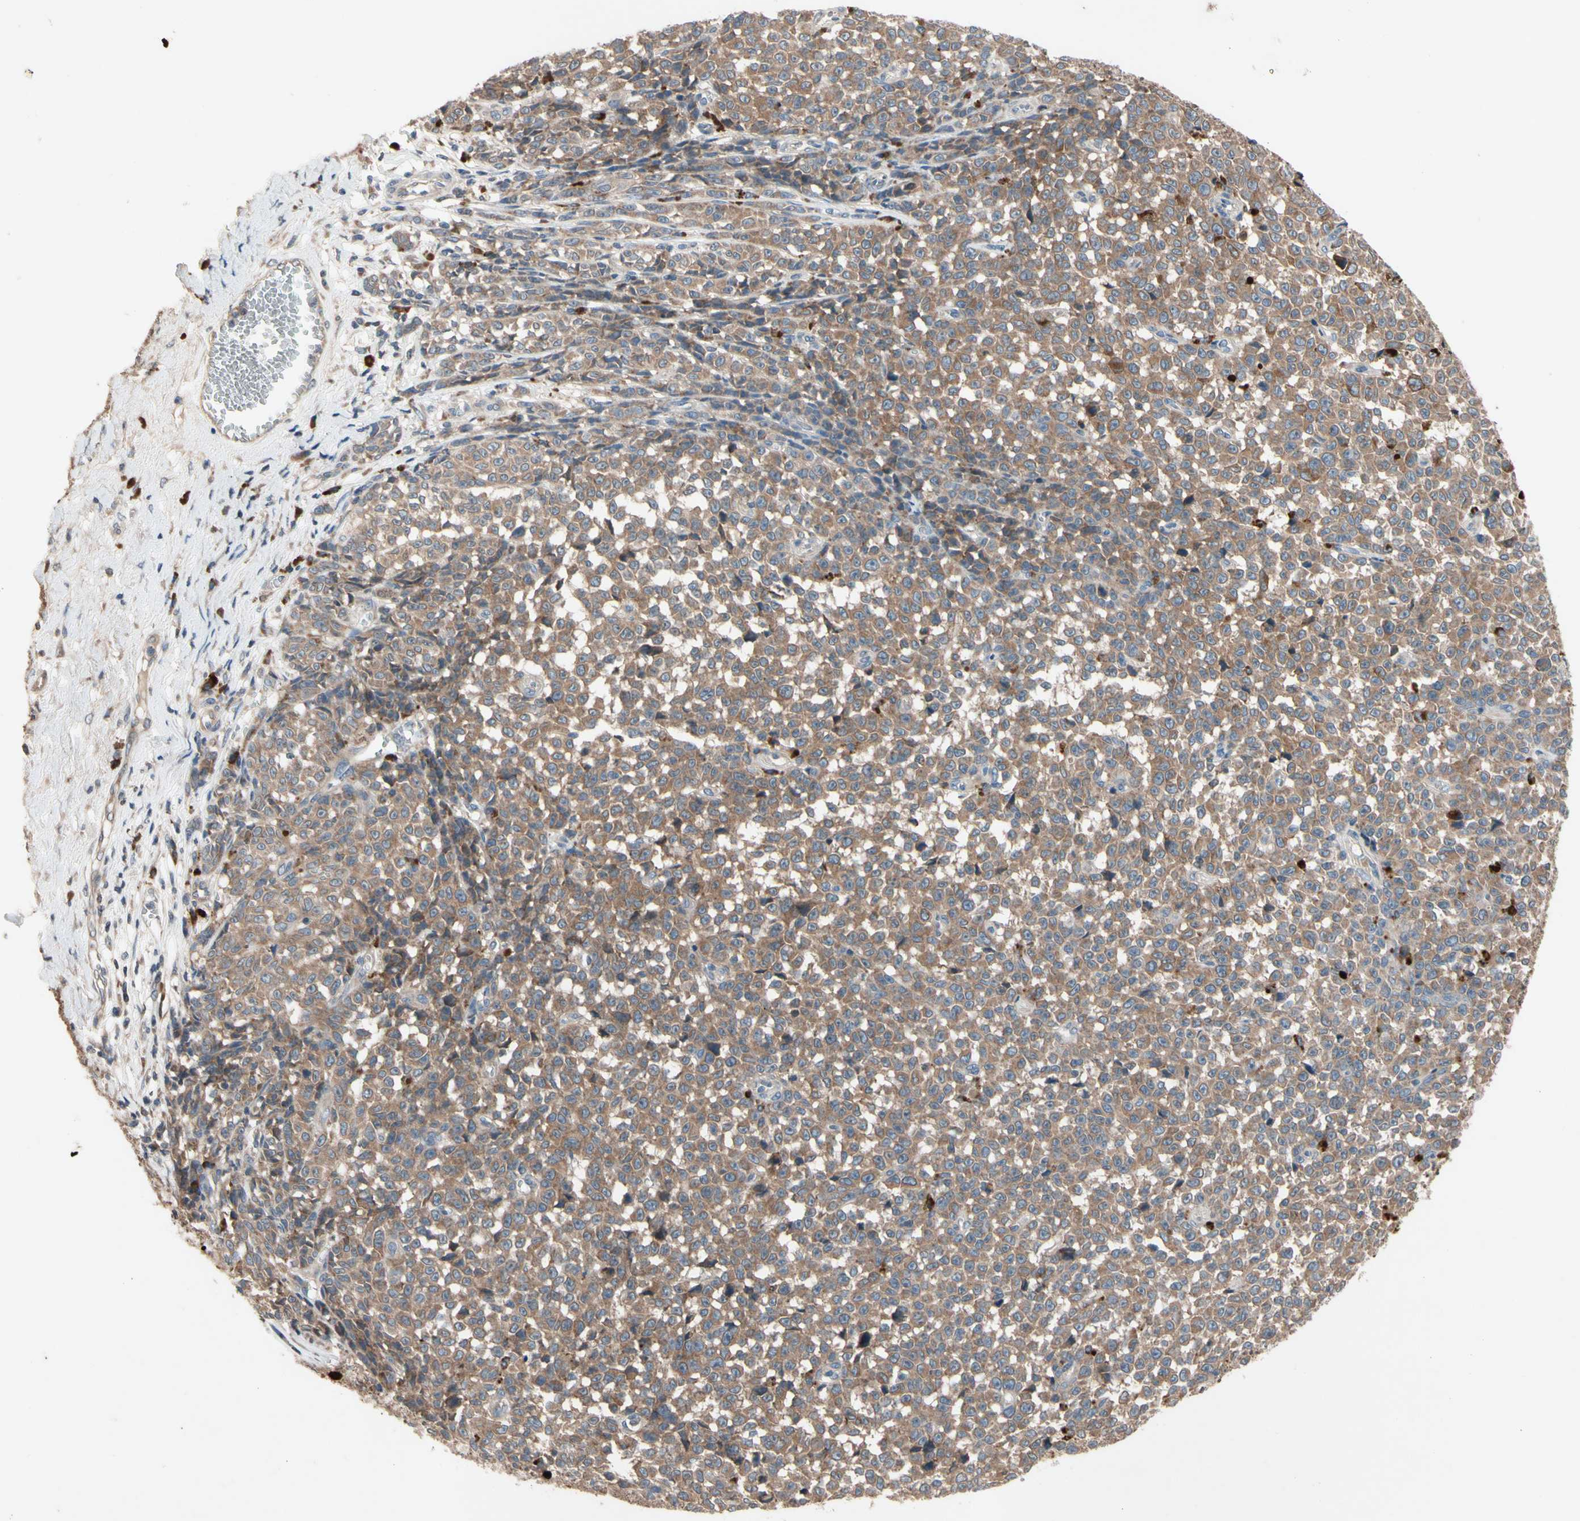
{"staining": {"intensity": "moderate", "quantity": ">75%", "location": "cytoplasmic/membranous"}, "tissue": "melanoma", "cell_type": "Tumor cells", "image_type": "cancer", "snomed": [{"axis": "morphology", "description": "Malignant melanoma, NOS"}, {"axis": "topography", "description": "Skin"}], "caption": "An IHC image of neoplastic tissue is shown. Protein staining in brown shows moderate cytoplasmic/membranous positivity in melanoma within tumor cells. (Stains: DAB in brown, nuclei in blue, Microscopy: brightfield microscopy at high magnification).", "gene": "PRDX4", "patient": {"sex": "female", "age": 82}}